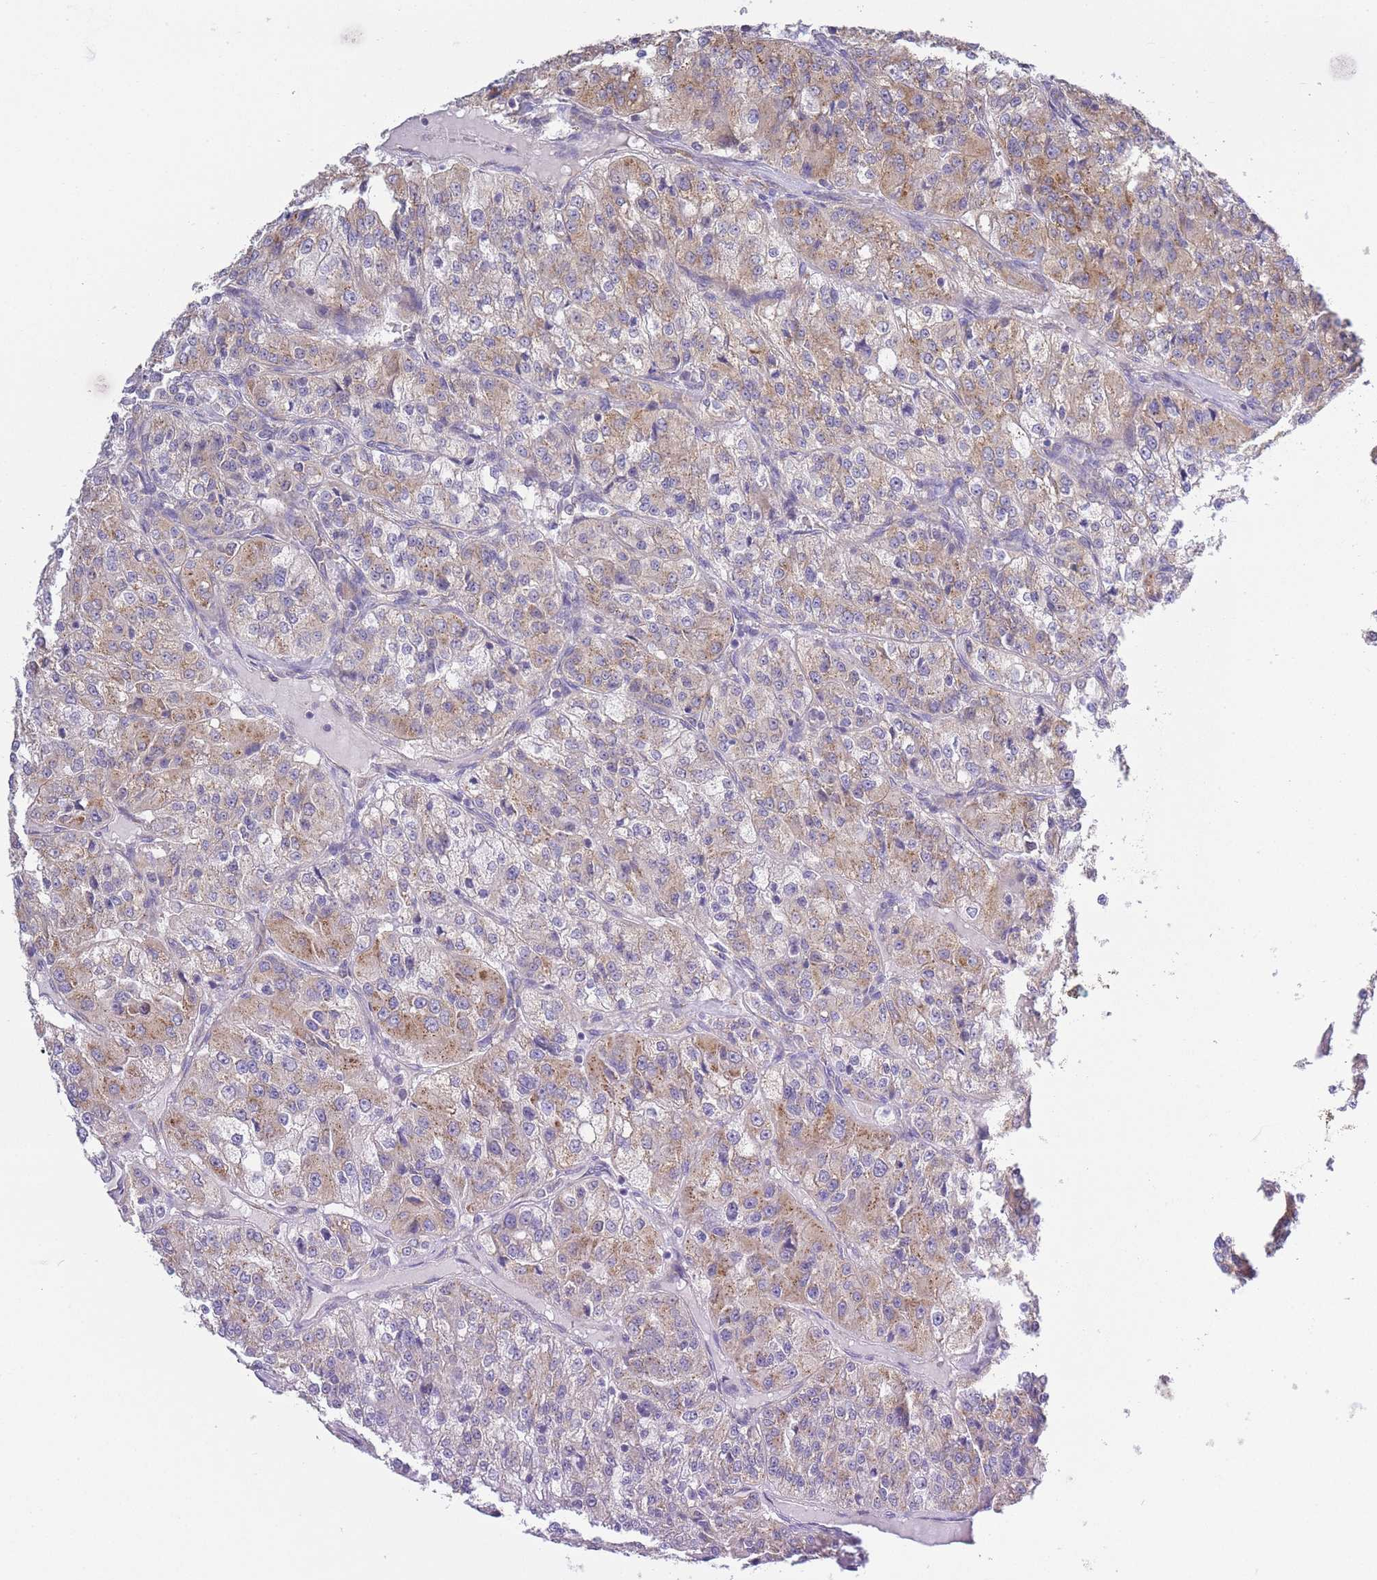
{"staining": {"intensity": "moderate", "quantity": "25%-75%", "location": "cytoplasmic/membranous"}, "tissue": "renal cancer", "cell_type": "Tumor cells", "image_type": "cancer", "snomed": [{"axis": "morphology", "description": "Adenocarcinoma, NOS"}, {"axis": "topography", "description": "Kidney"}], "caption": "DAB (3,3'-diaminobenzidine) immunohistochemical staining of renal adenocarcinoma shows moderate cytoplasmic/membranous protein positivity in approximately 25%-75% of tumor cells. Nuclei are stained in blue.", "gene": "COPG2", "patient": {"sex": "female", "age": 63}}